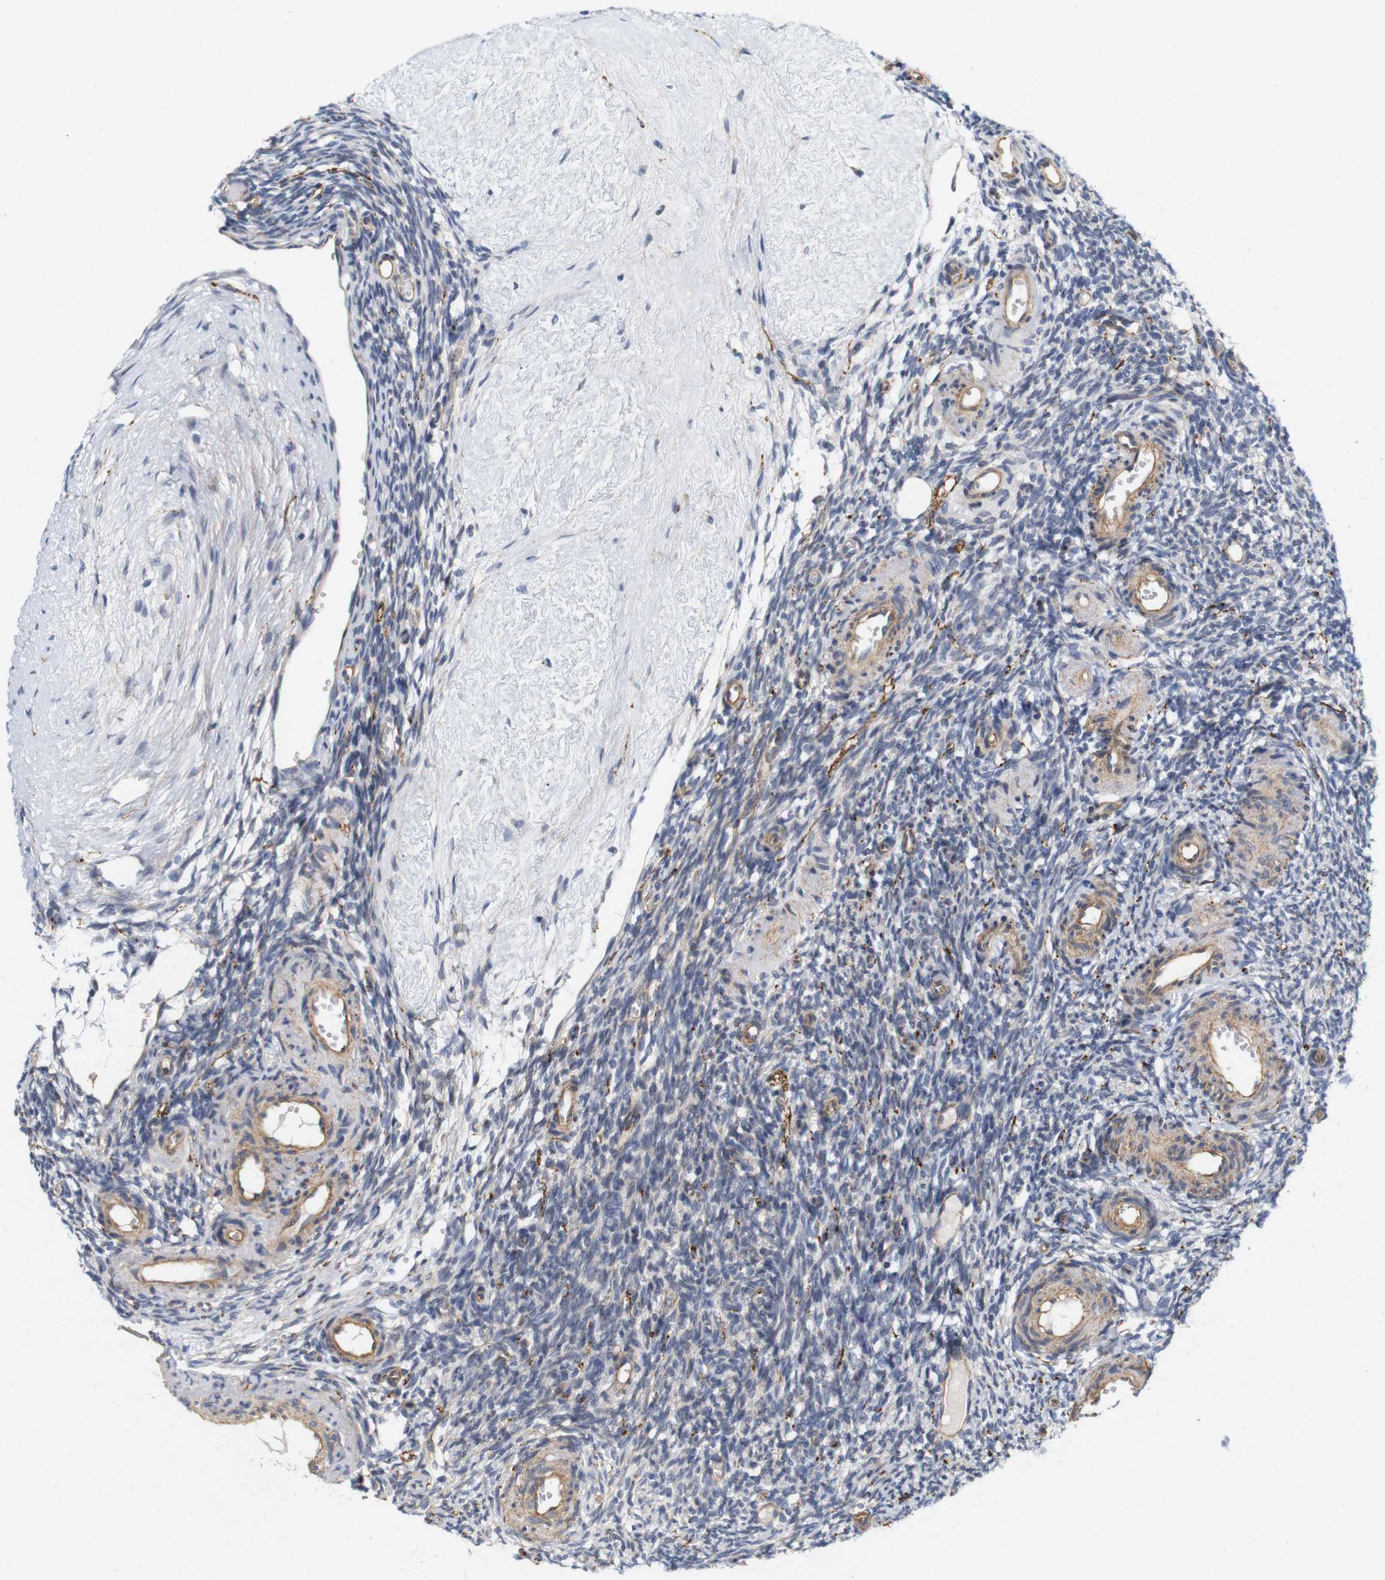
{"staining": {"intensity": "weak", "quantity": "<25%", "location": "cytoplasmic/membranous"}, "tissue": "ovary", "cell_type": "Ovarian stroma cells", "image_type": "normal", "snomed": [{"axis": "morphology", "description": "Normal tissue, NOS"}, {"axis": "topography", "description": "Ovary"}], "caption": "An IHC photomicrograph of unremarkable ovary is shown. There is no staining in ovarian stroma cells of ovary. (DAB (3,3'-diaminobenzidine) immunohistochemistry (IHC) visualized using brightfield microscopy, high magnification).", "gene": "CYB561", "patient": {"sex": "female", "age": 35}}